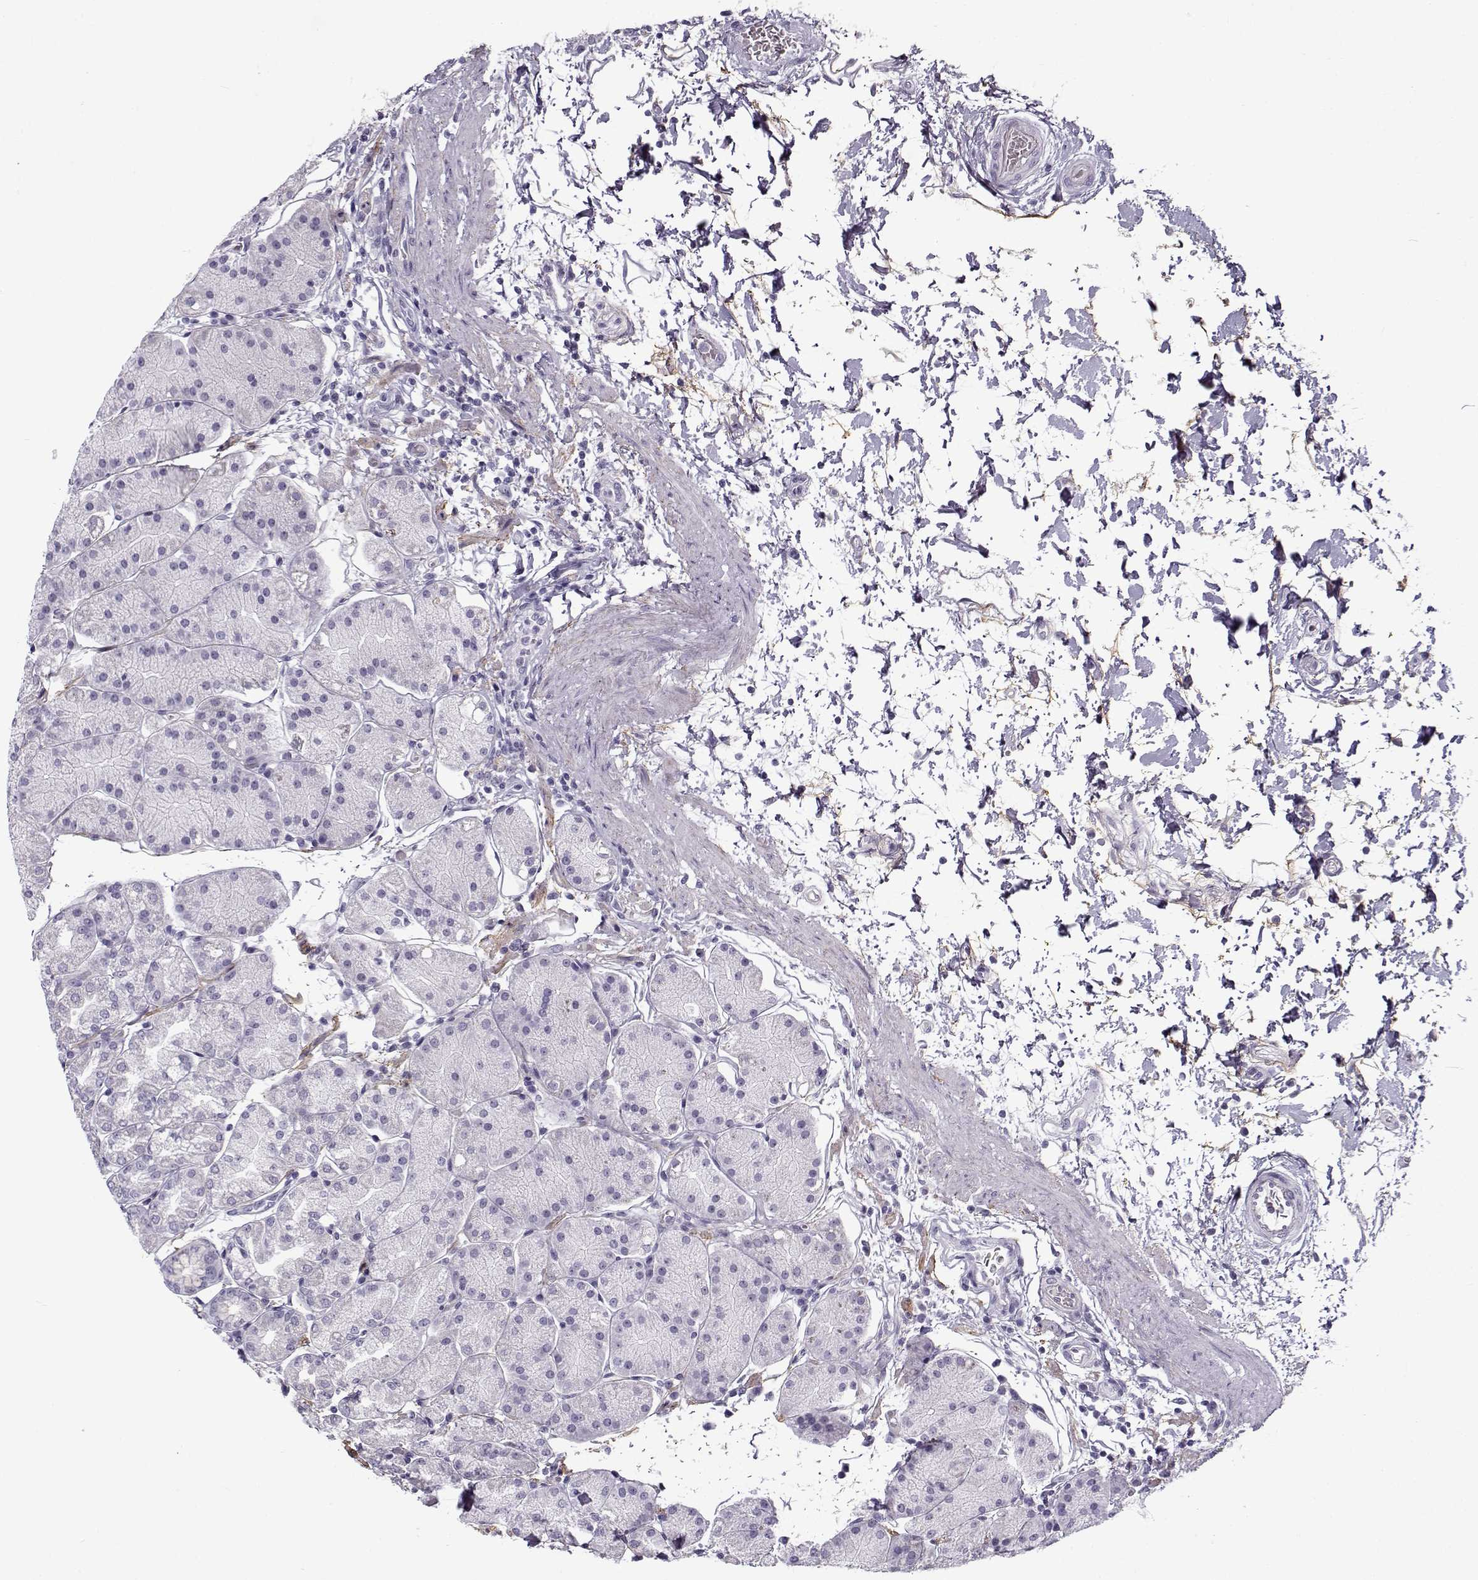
{"staining": {"intensity": "negative", "quantity": "none", "location": "none"}, "tissue": "stomach", "cell_type": "Glandular cells", "image_type": "normal", "snomed": [{"axis": "morphology", "description": "Normal tissue, NOS"}, {"axis": "topography", "description": "Stomach"}], "caption": "Immunohistochemistry of benign human stomach displays no expression in glandular cells. The staining was performed using DAB to visualize the protein expression in brown, while the nuclei were stained in blue with hematoxylin (Magnification: 20x).", "gene": "GTSF1L", "patient": {"sex": "male", "age": 54}}